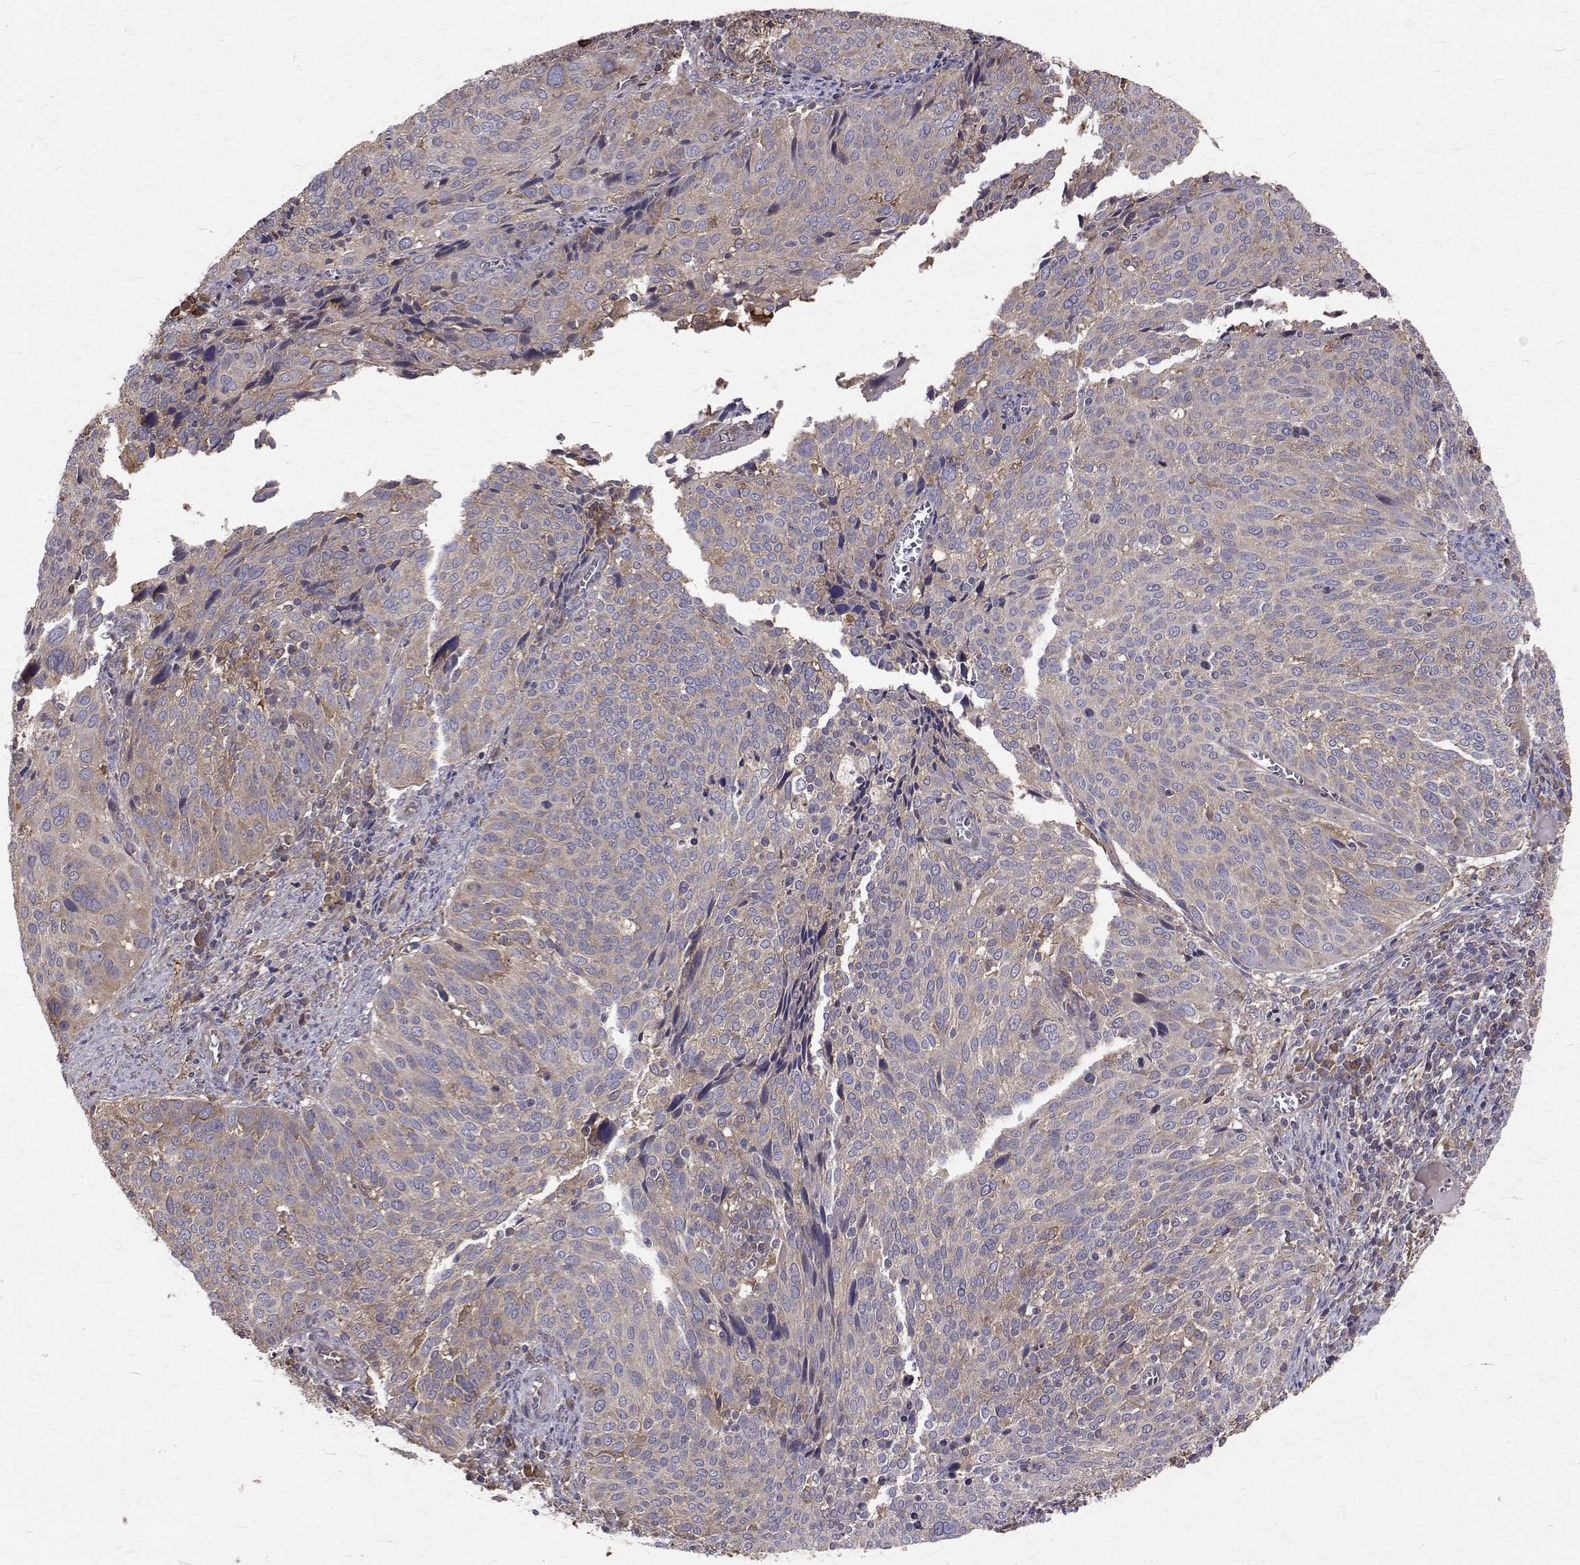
{"staining": {"intensity": "weak", "quantity": "<25%", "location": "cytoplasmic/membranous"}, "tissue": "cervical cancer", "cell_type": "Tumor cells", "image_type": "cancer", "snomed": [{"axis": "morphology", "description": "Squamous cell carcinoma, NOS"}, {"axis": "topography", "description": "Cervix"}], "caption": "Human cervical squamous cell carcinoma stained for a protein using immunohistochemistry reveals no expression in tumor cells.", "gene": "FARSB", "patient": {"sex": "female", "age": 39}}